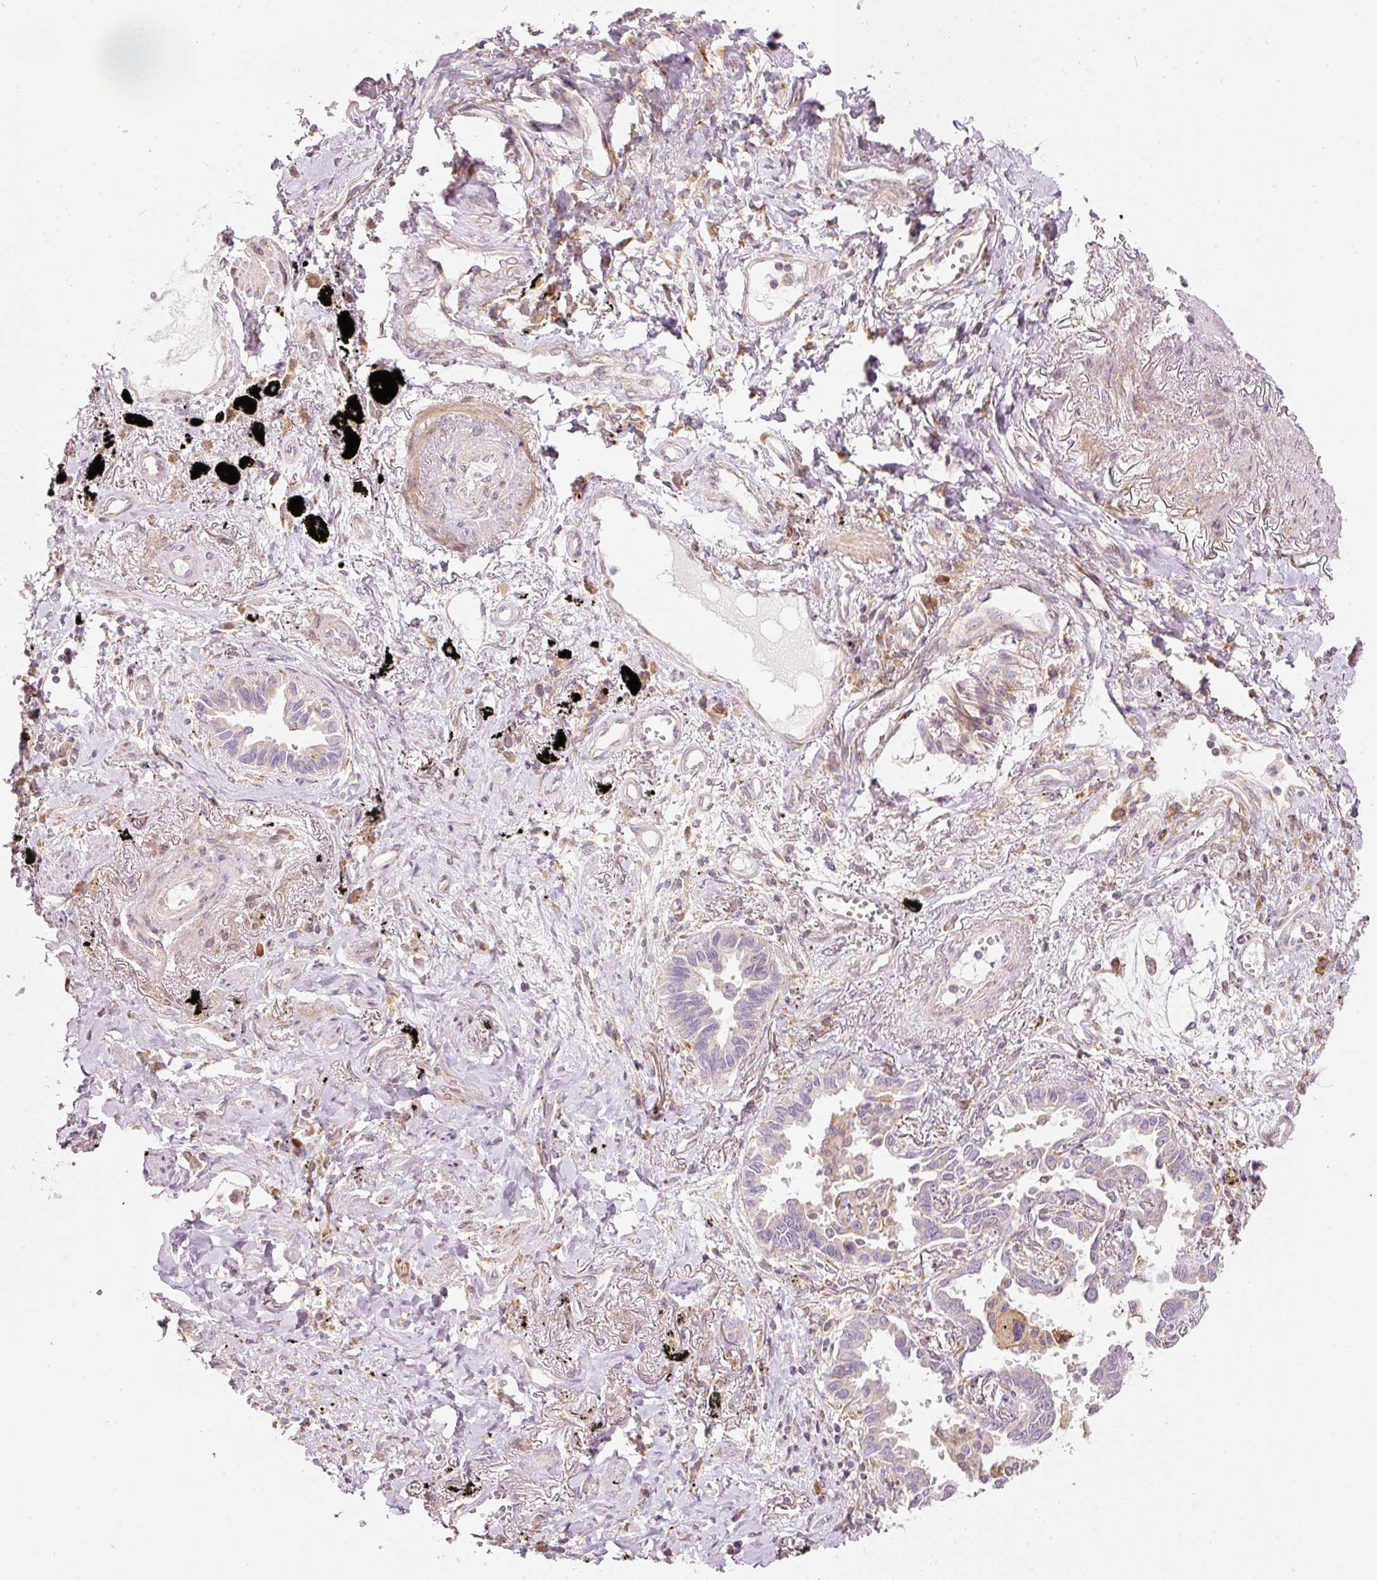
{"staining": {"intensity": "negative", "quantity": "none", "location": "none"}, "tissue": "lung cancer", "cell_type": "Tumor cells", "image_type": "cancer", "snomed": [{"axis": "morphology", "description": "Adenocarcinoma, NOS"}, {"axis": "topography", "description": "Lung"}], "caption": "Lung cancer stained for a protein using immunohistochemistry (IHC) exhibits no staining tumor cells.", "gene": "SNAPC5", "patient": {"sex": "male", "age": 67}}